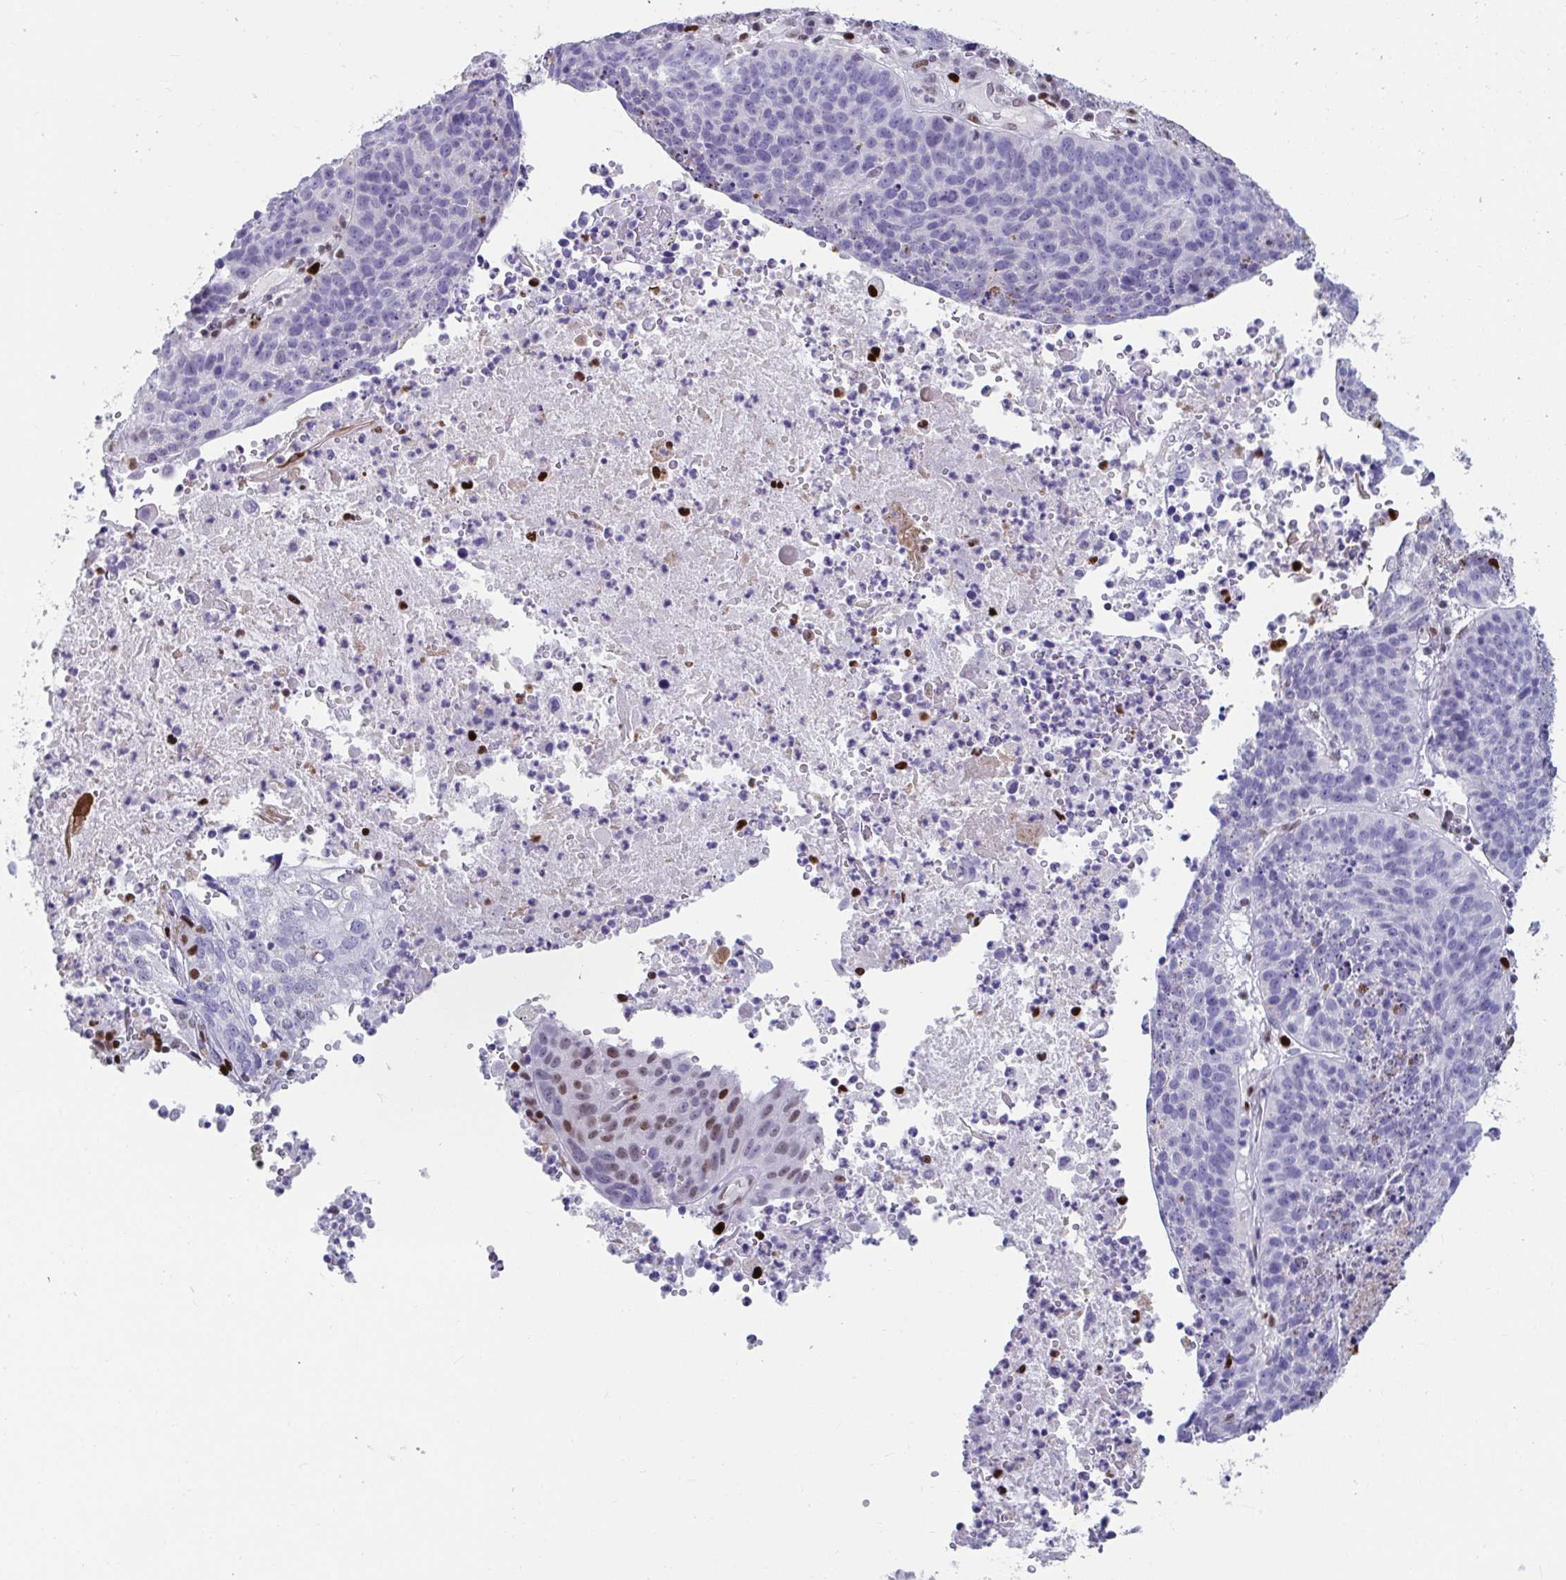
{"staining": {"intensity": "weak", "quantity": "<25%", "location": "nuclear"}, "tissue": "lung cancer", "cell_type": "Tumor cells", "image_type": "cancer", "snomed": [{"axis": "morphology", "description": "Squamous cell carcinoma, NOS"}, {"axis": "topography", "description": "Lung"}], "caption": "The photomicrograph demonstrates no staining of tumor cells in lung cancer.", "gene": "ZNF586", "patient": {"sex": "male", "age": 63}}